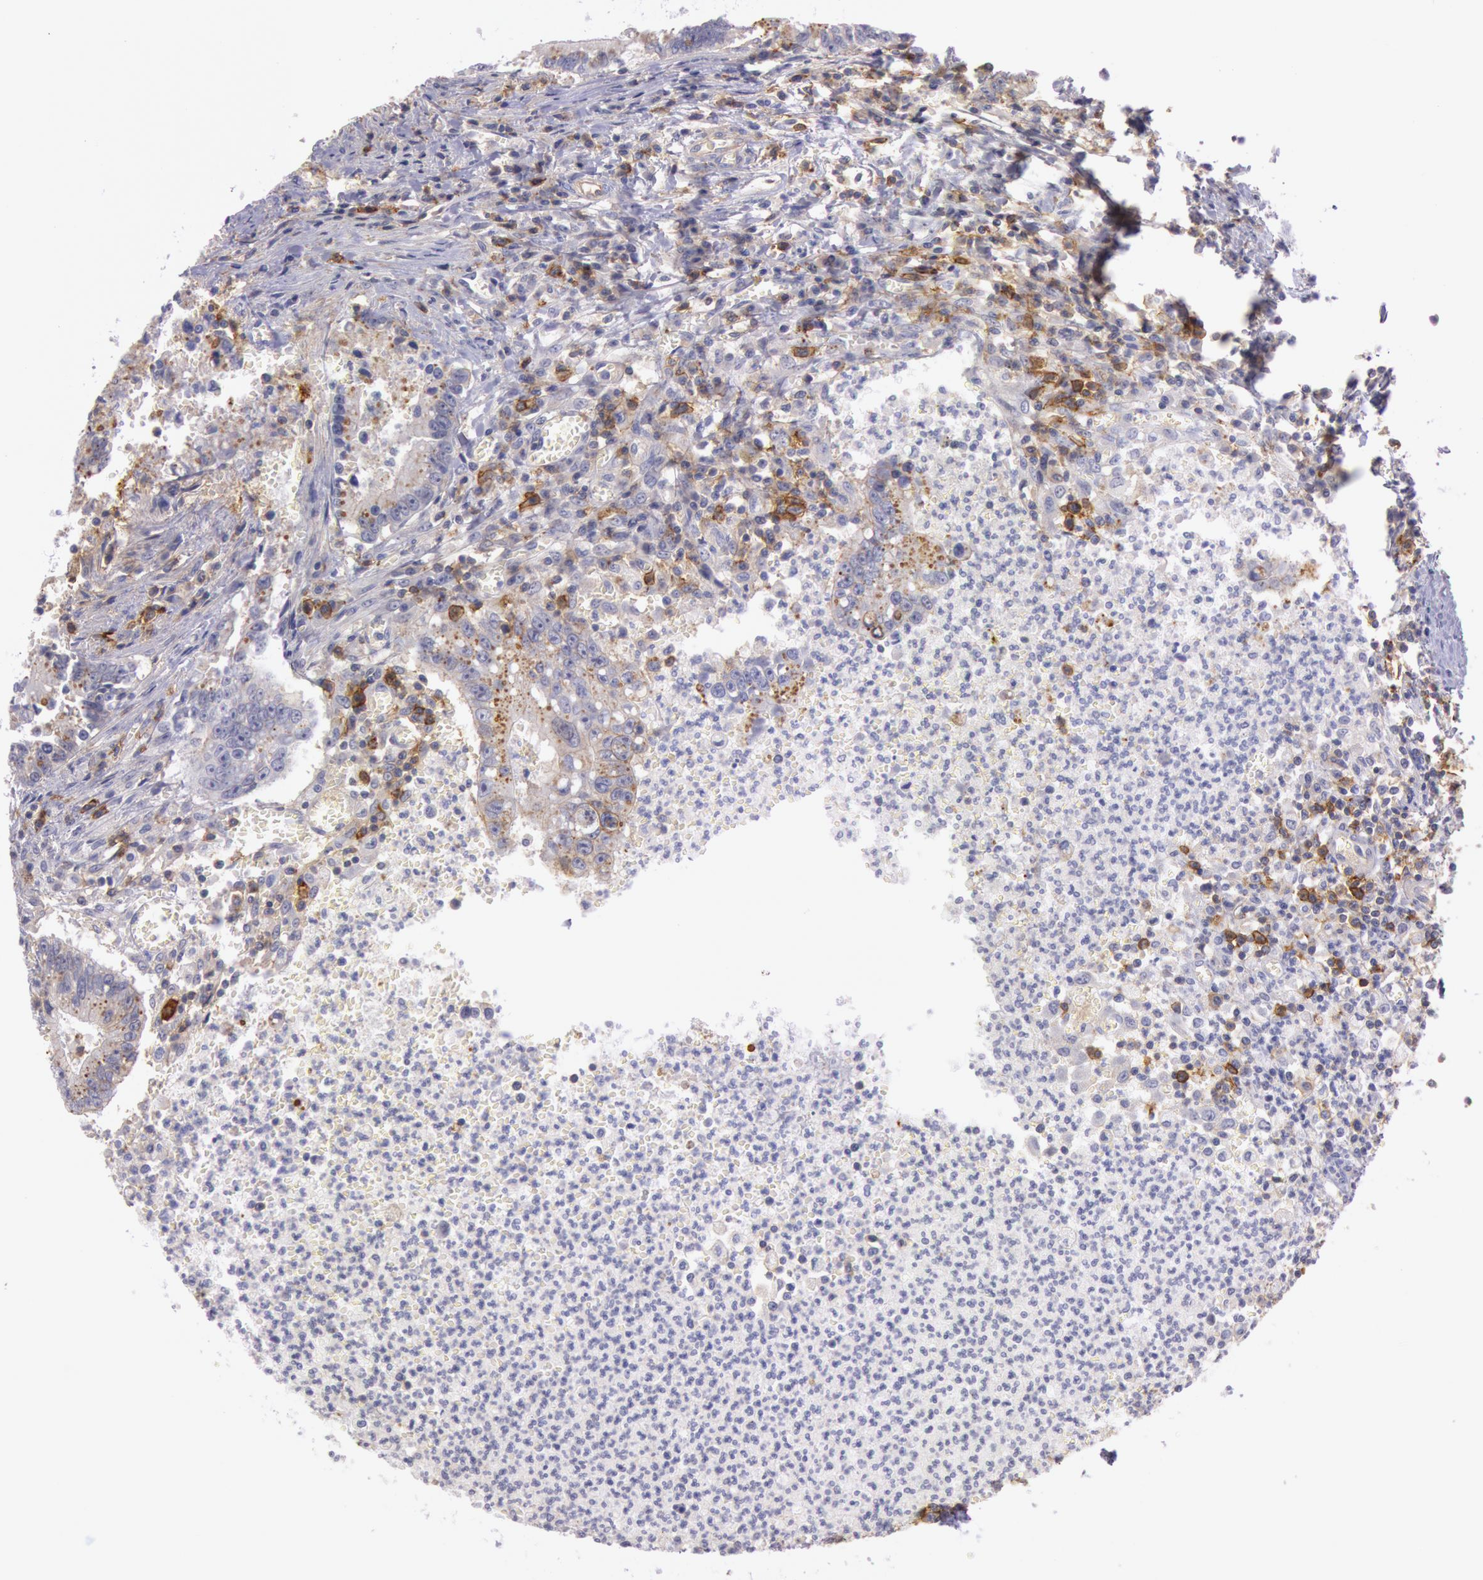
{"staining": {"intensity": "weak", "quantity": "25%-75%", "location": "cytoplasmic/membranous"}, "tissue": "colorectal cancer", "cell_type": "Tumor cells", "image_type": "cancer", "snomed": [{"axis": "morphology", "description": "Adenocarcinoma, NOS"}, {"axis": "topography", "description": "Rectum"}], "caption": "Tumor cells exhibit low levels of weak cytoplasmic/membranous staining in approximately 25%-75% of cells in human colorectal adenocarcinoma.", "gene": "TRIB2", "patient": {"sex": "female", "age": 81}}